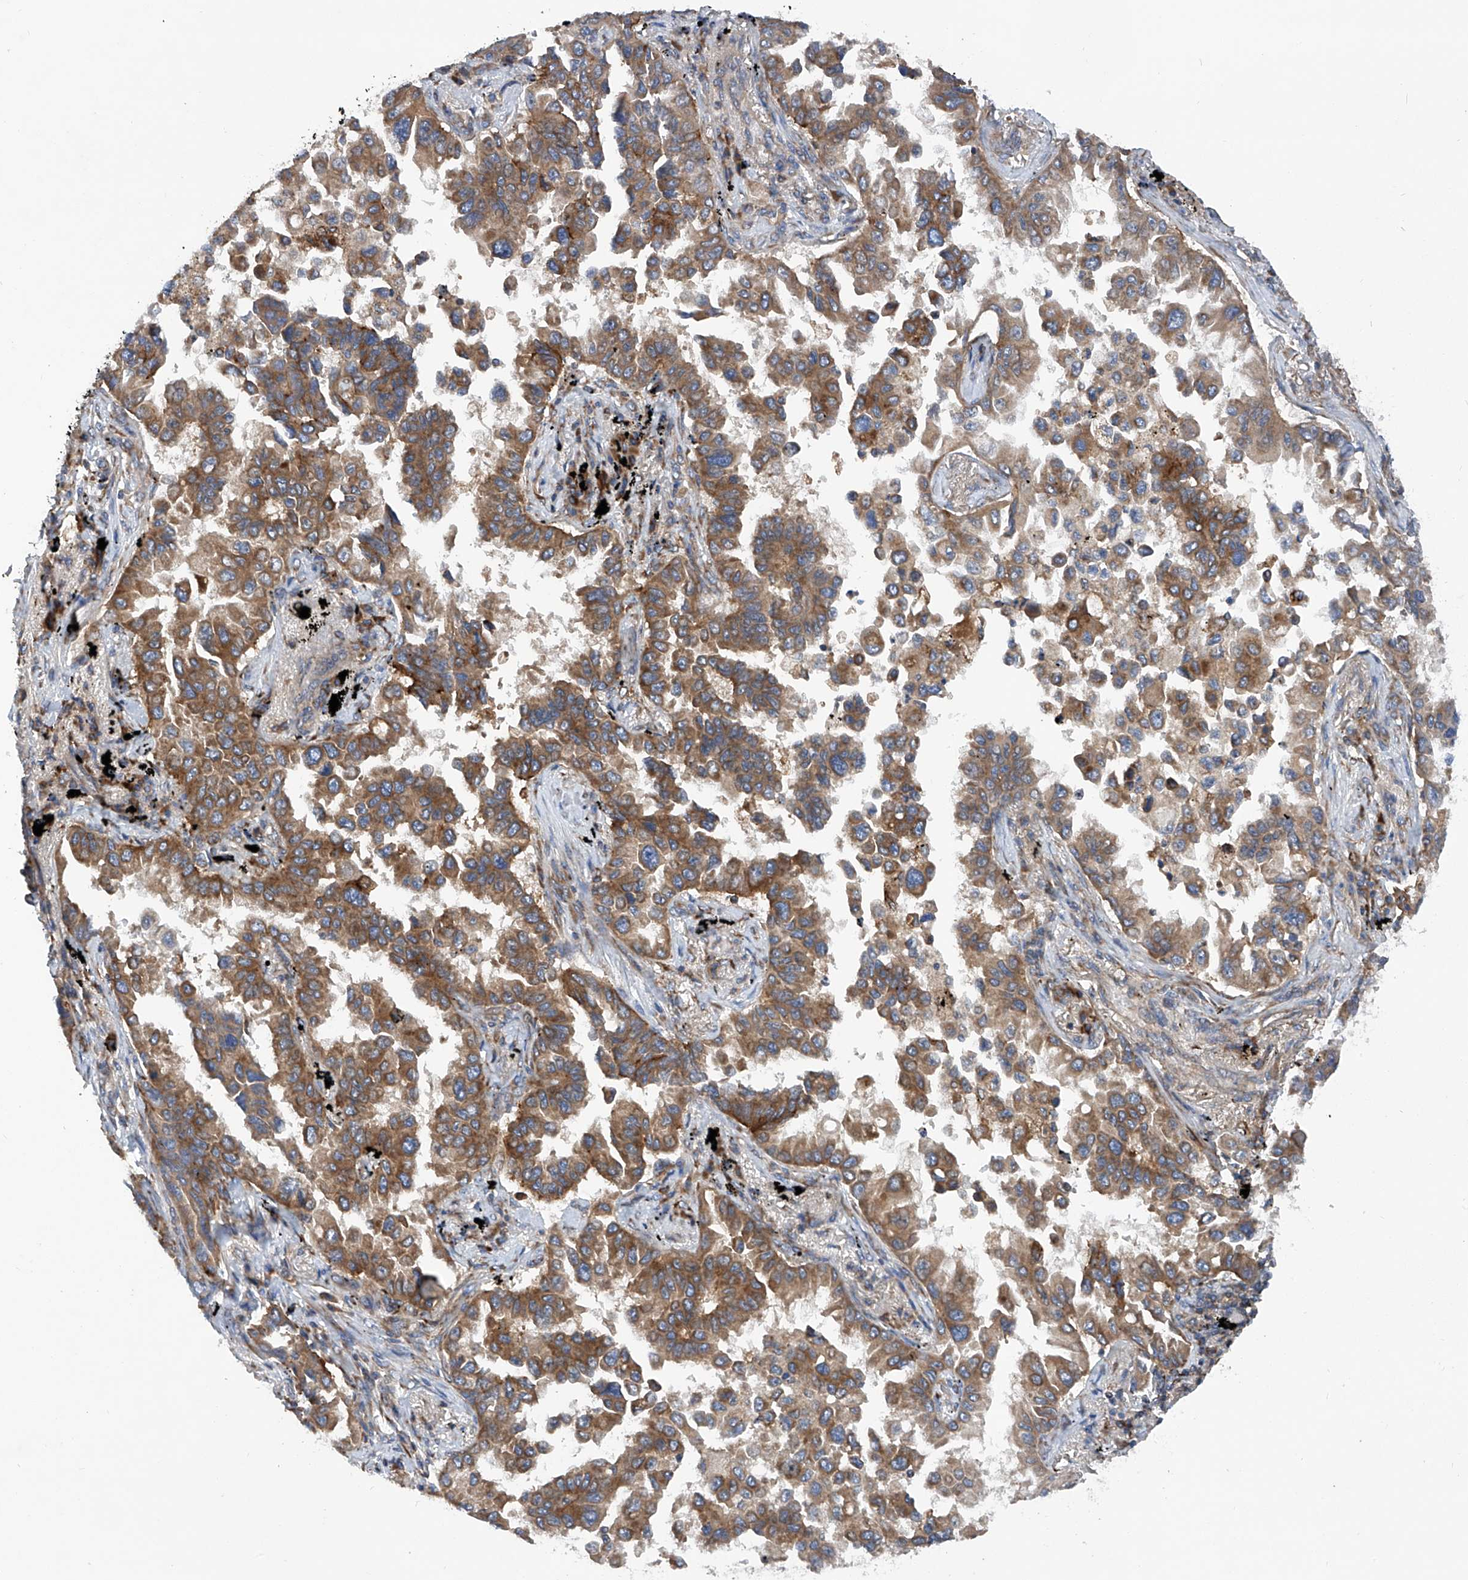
{"staining": {"intensity": "moderate", "quantity": ">75%", "location": "cytoplasmic/membranous"}, "tissue": "lung cancer", "cell_type": "Tumor cells", "image_type": "cancer", "snomed": [{"axis": "morphology", "description": "Adenocarcinoma, NOS"}, {"axis": "topography", "description": "Lung"}], "caption": "A brown stain labels moderate cytoplasmic/membranous expression of a protein in lung adenocarcinoma tumor cells.", "gene": "ASCC3", "patient": {"sex": "female", "age": 67}}